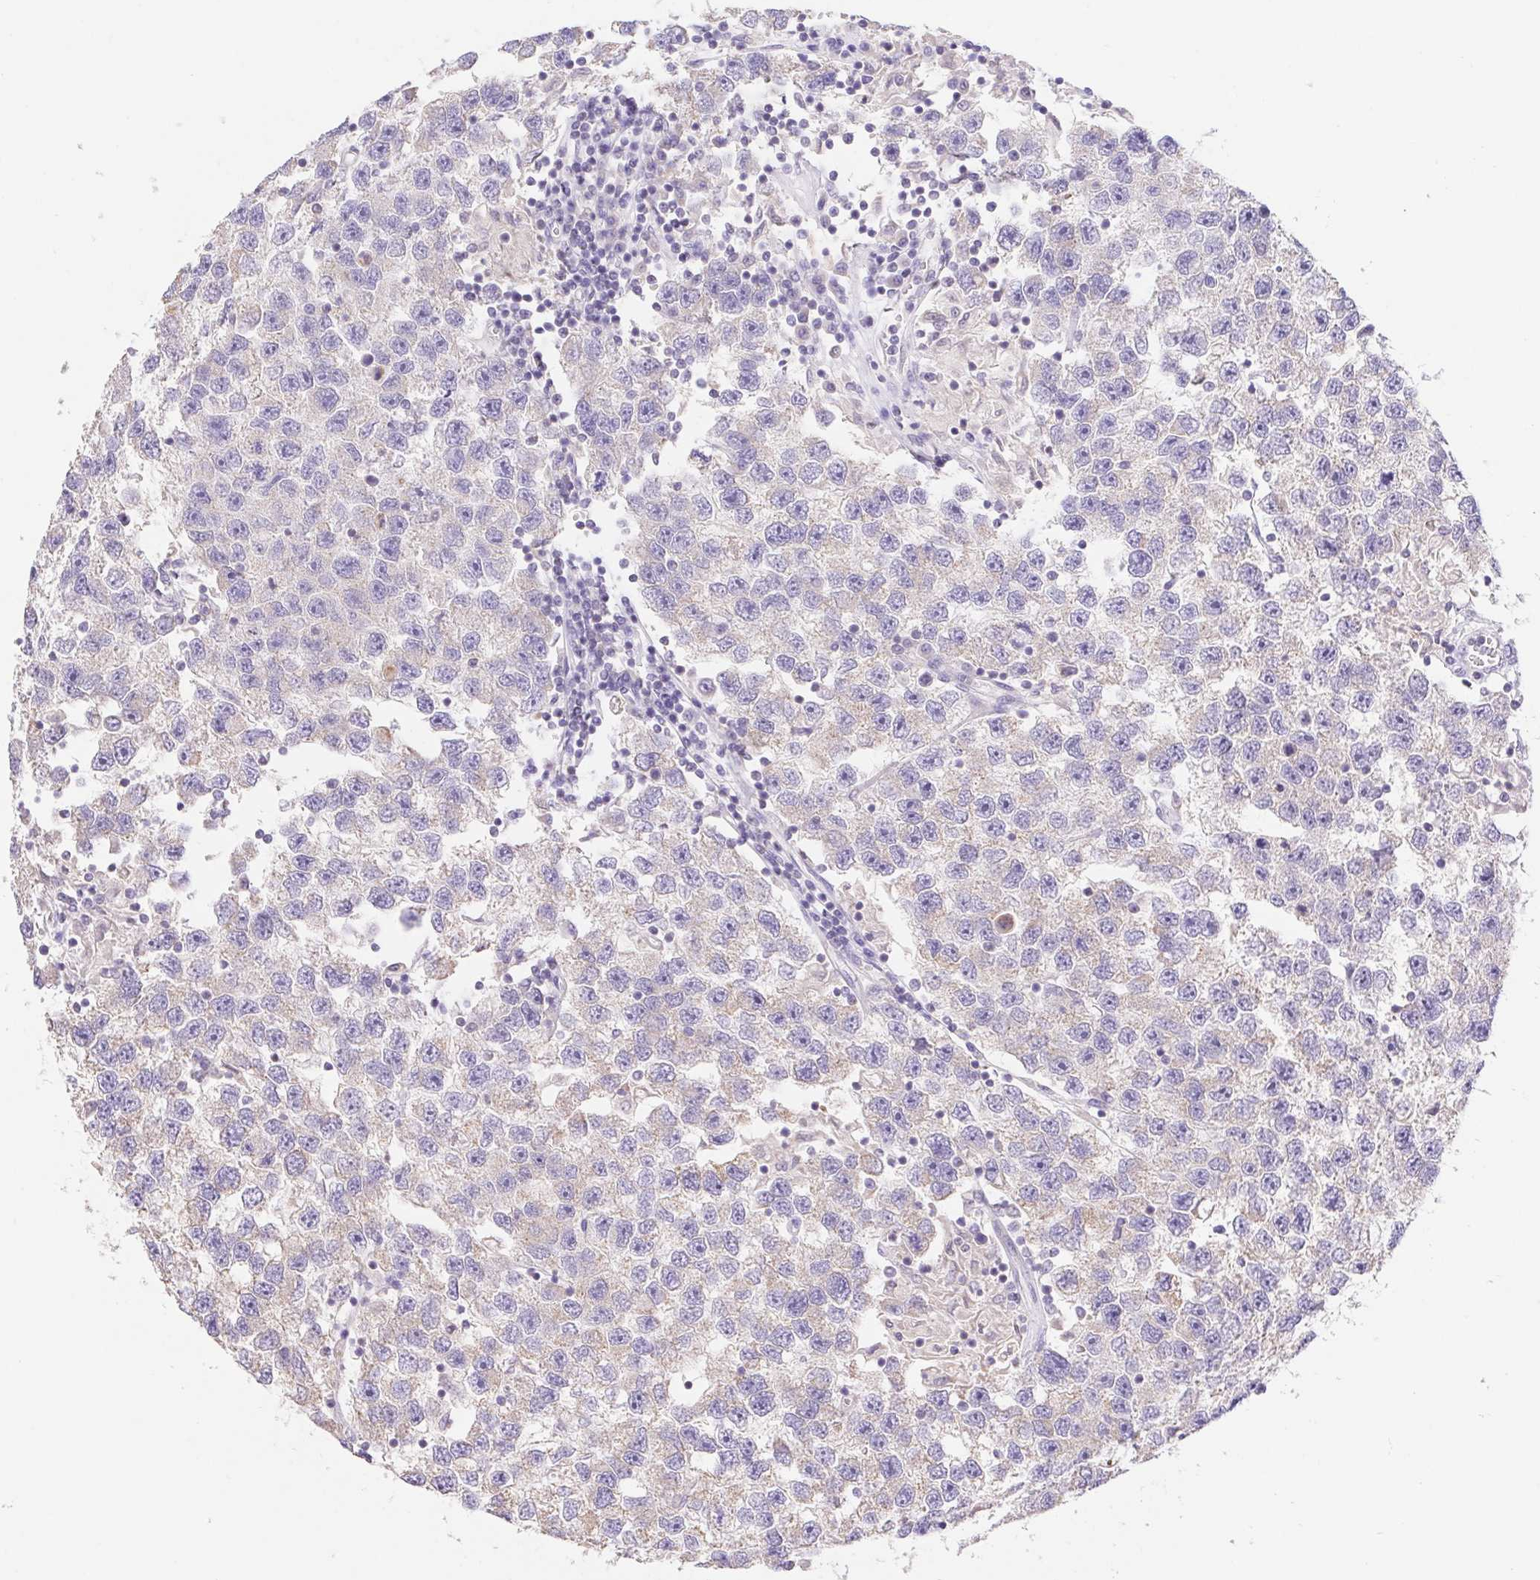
{"staining": {"intensity": "weak", "quantity": "<25%", "location": "cytoplasmic/membranous"}, "tissue": "testis cancer", "cell_type": "Tumor cells", "image_type": "cancer", "snomed": [{"axis": "morphology", "description": "Seminoma, NOS"}, {"axis": "topography", "description": "Testis"}], "caption": "Tumor cells are negative for brown protein staining in testis seminoma.", "gene": "FKBP6", "patient": {"sex": "male", "age": 26}}